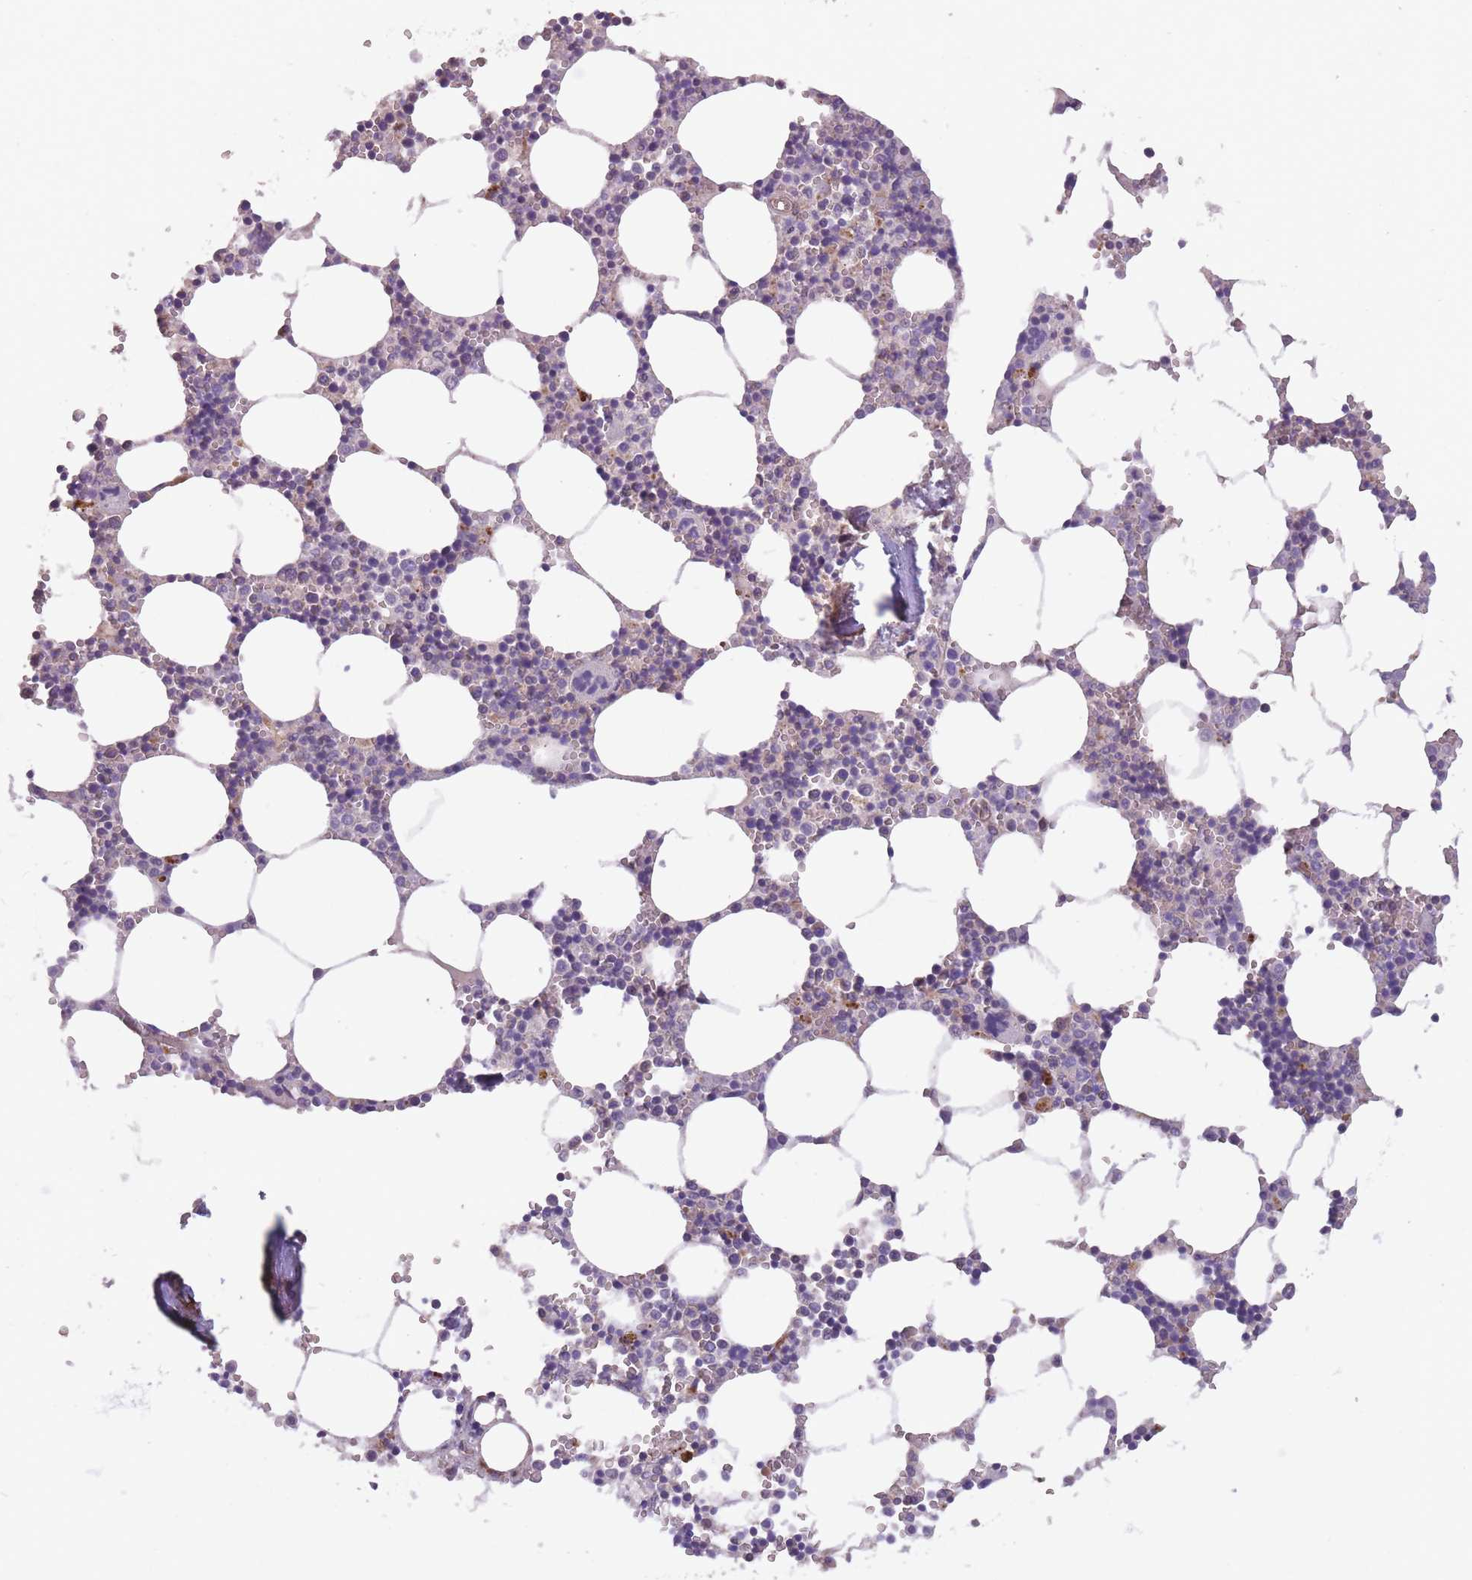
{"staining": {"intensity": "moderate", "quantity": "<25%", "location": "cytoplasmic/membranous"}, "tissue": "bone marrow", "cell_type": "Hematopoietic cells", "image_type": "normal", "snomed": [{"axis": "morphology", "description": "Normal tissue, NOS"}, {"axis": "topography", "description": "Bone marrow"}], "caption": "This micrograph demonstrates immunohistochemistry staining of unremarkable human bone marrow, with low moderate cytoplasmic/membranous expression in approximately <25% of hematopoietic cells.", "gene": "ITPKC", "patient": {"sex": "male", "age": 54}}